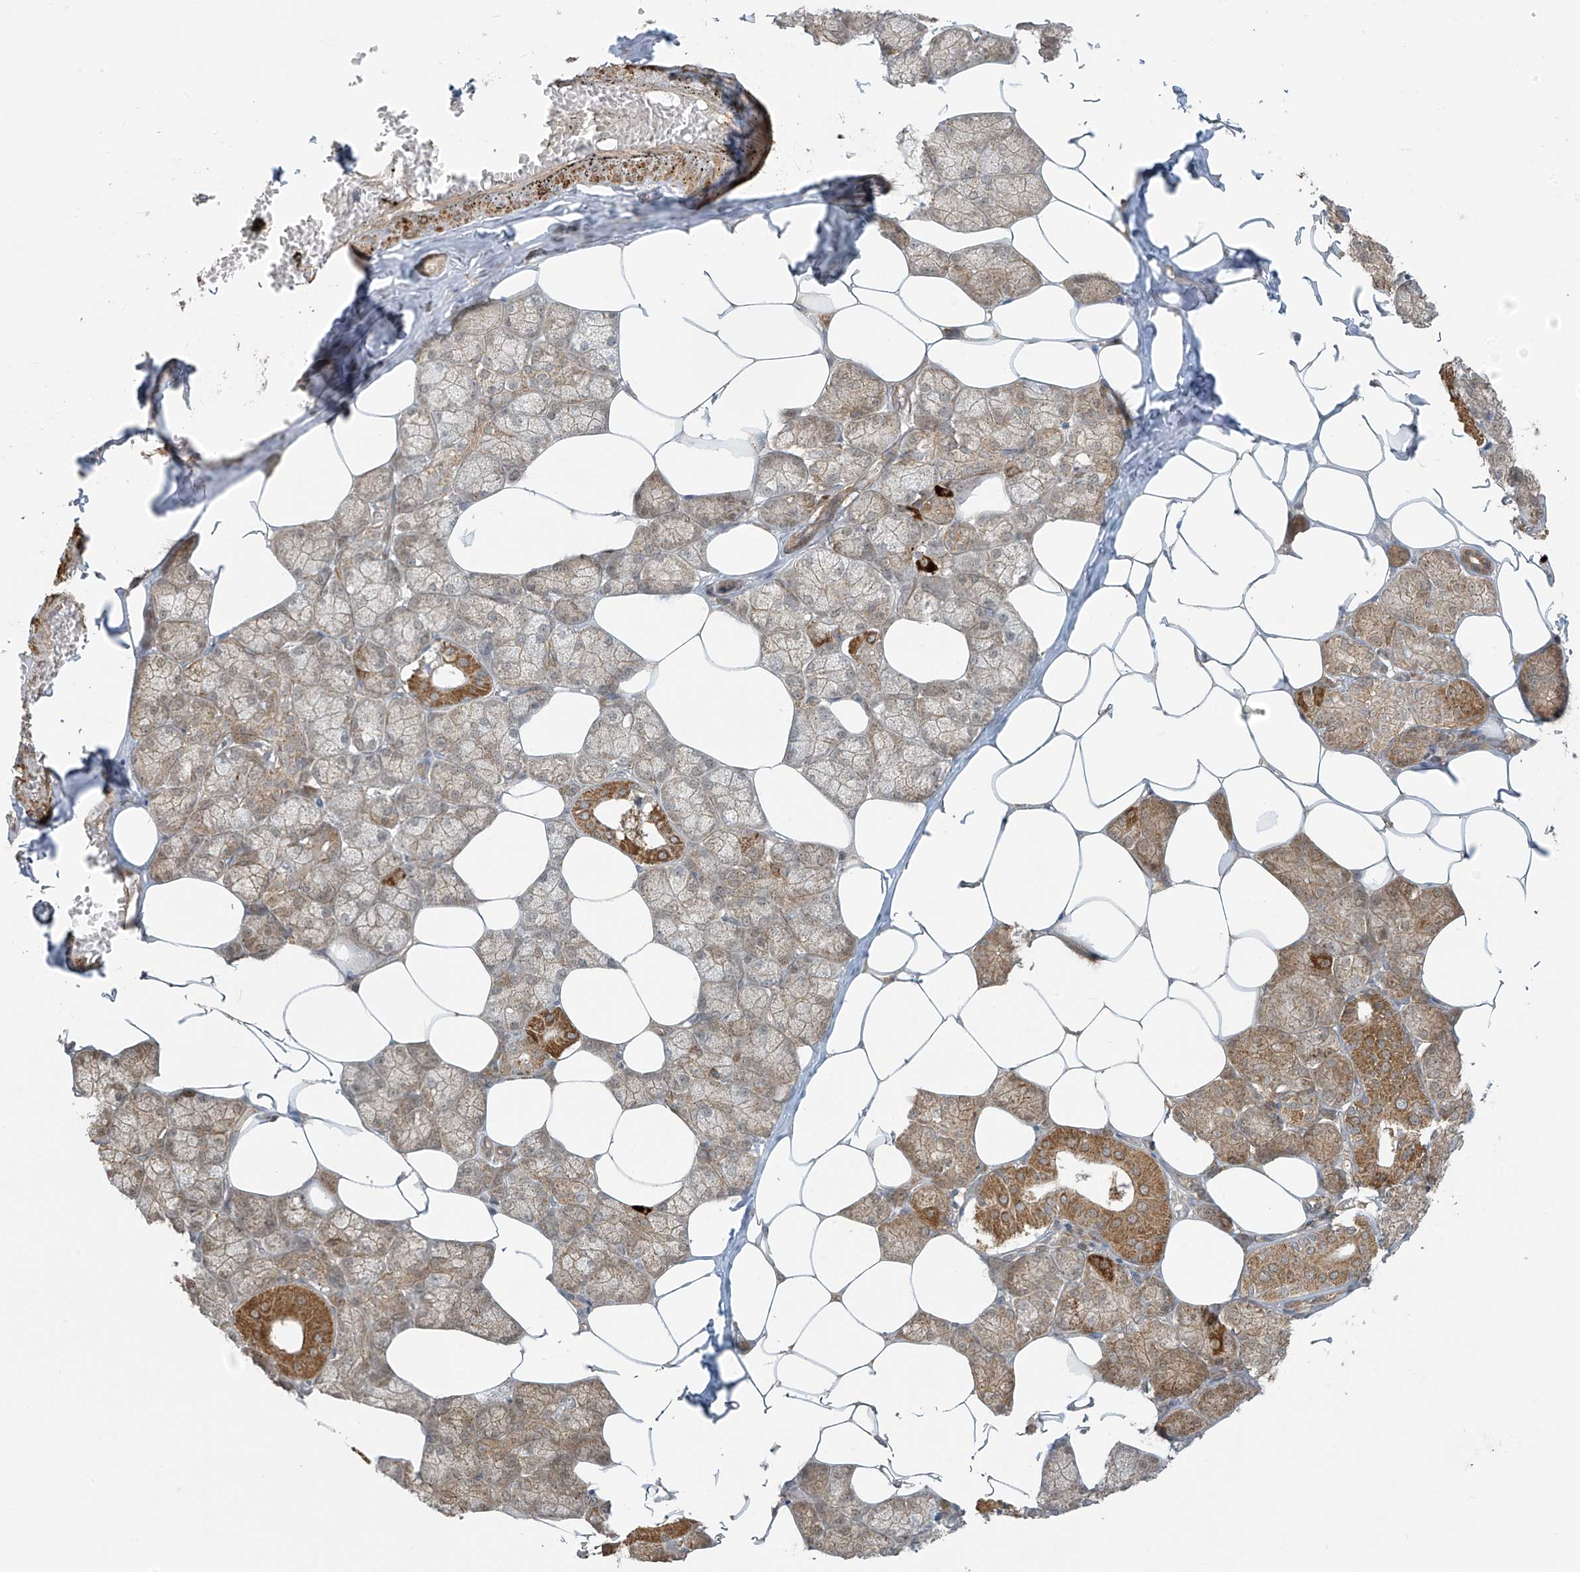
{"staining": {"intensity": "moderate", "quantity": "25%-75%", "location": "cytoplasmic/membranous"}, "tissue": "salivary gland", "cell_type": "Glandular cells", "image_type": "normal", "snomed": [{"axis": "morphology", "description": "Normal tissue, NOS"}, {"axis": "topography", "description": "Salivary gland"}], "caption": "Protein analysis of unremarkable salivary gland reveals moderate cytoplasmic/membranous staining in about 25%-75% of glandular cells.", "gene": "HDDC2", "patient": {"sex": "male", "age": 62}}